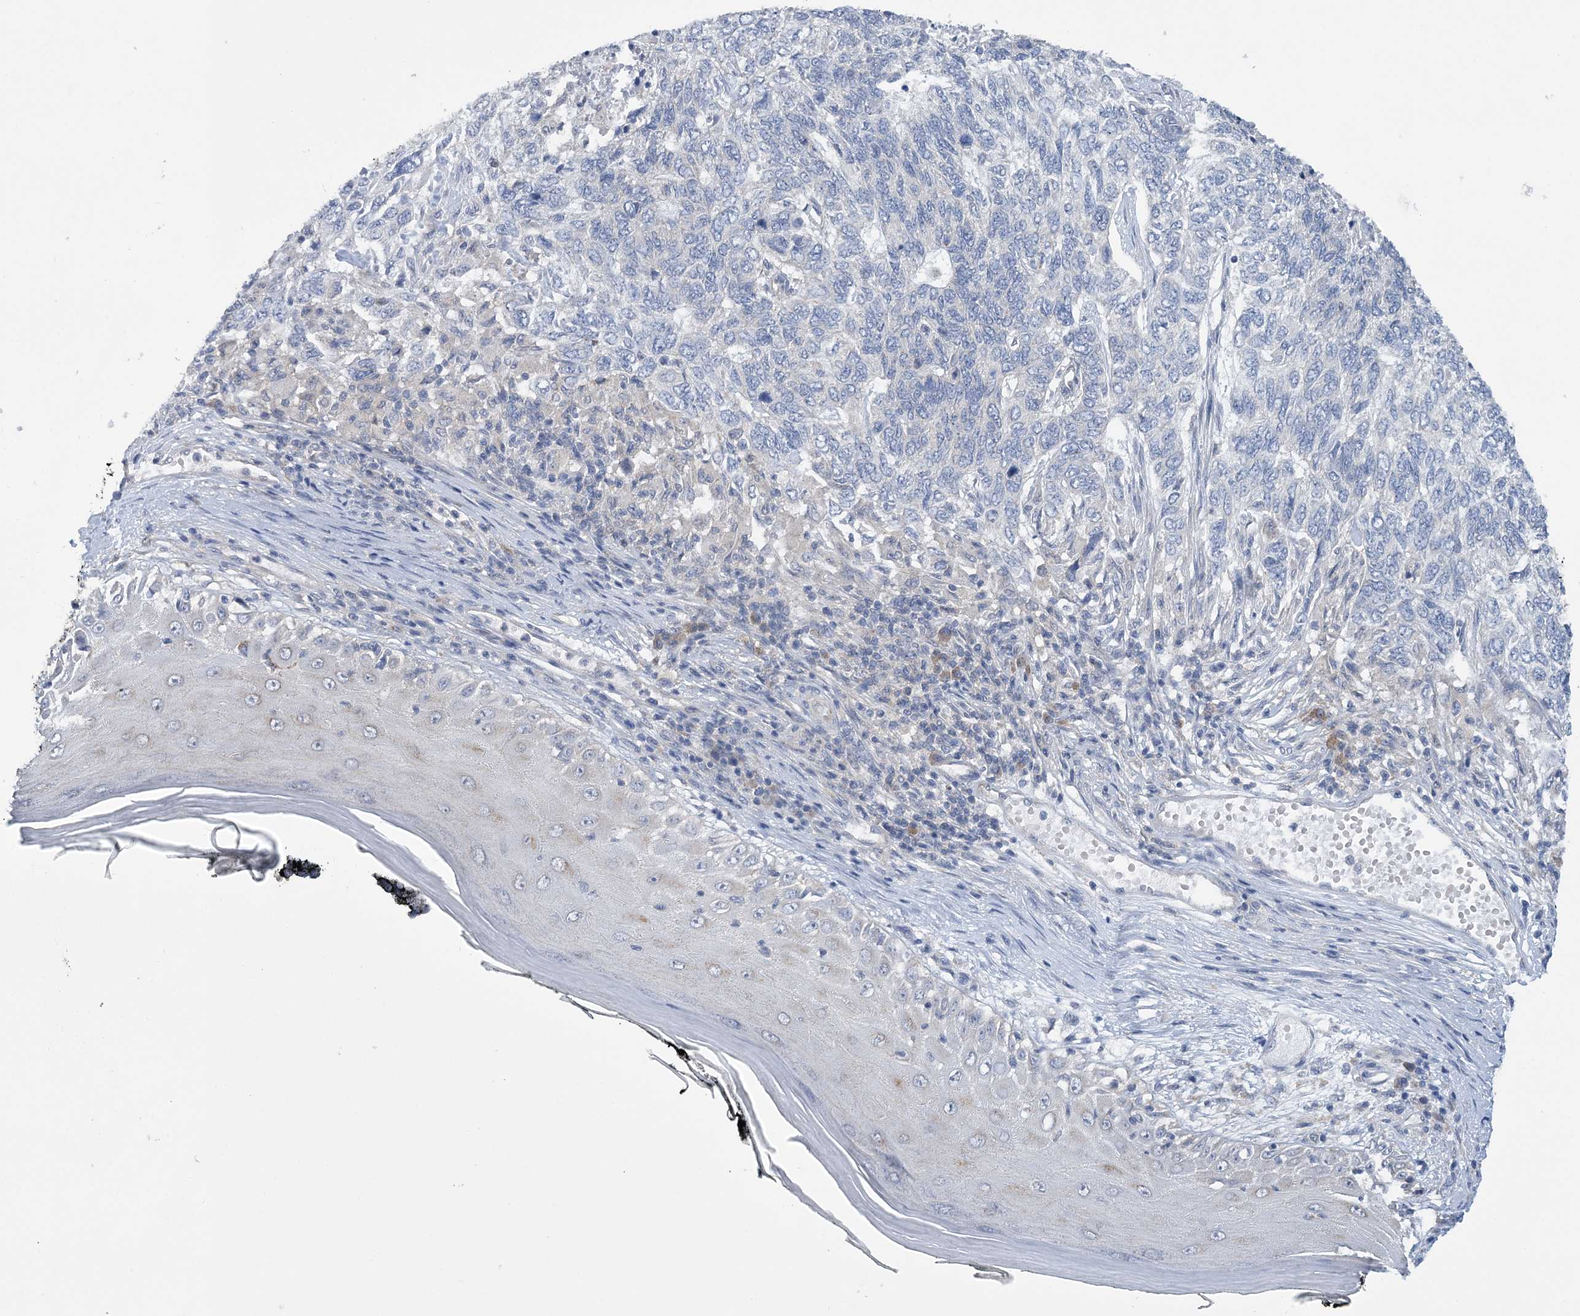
{"staining": {"intensity": "negative", "quantity": "none", "location": "none"}, "tissue": "skin cancer", "cell_type": "Tumor cells", "image_type": "cancer", "snomed": [{"axis": "morphology", "description": "Basal cell carcinoma"}, {"axis": "topography", "description": "Skin"}], "caption": "High magnification brightfield microscopy of skin cancer (basal cell carcinoma) stained with DAB (3,3'-diaminobenzidine) (brown) and counterstained with hematoxylin (blue): tumor cells show no significant expression.", "gene": "COPE", "patient": {"sex": "female", "age": 65}}